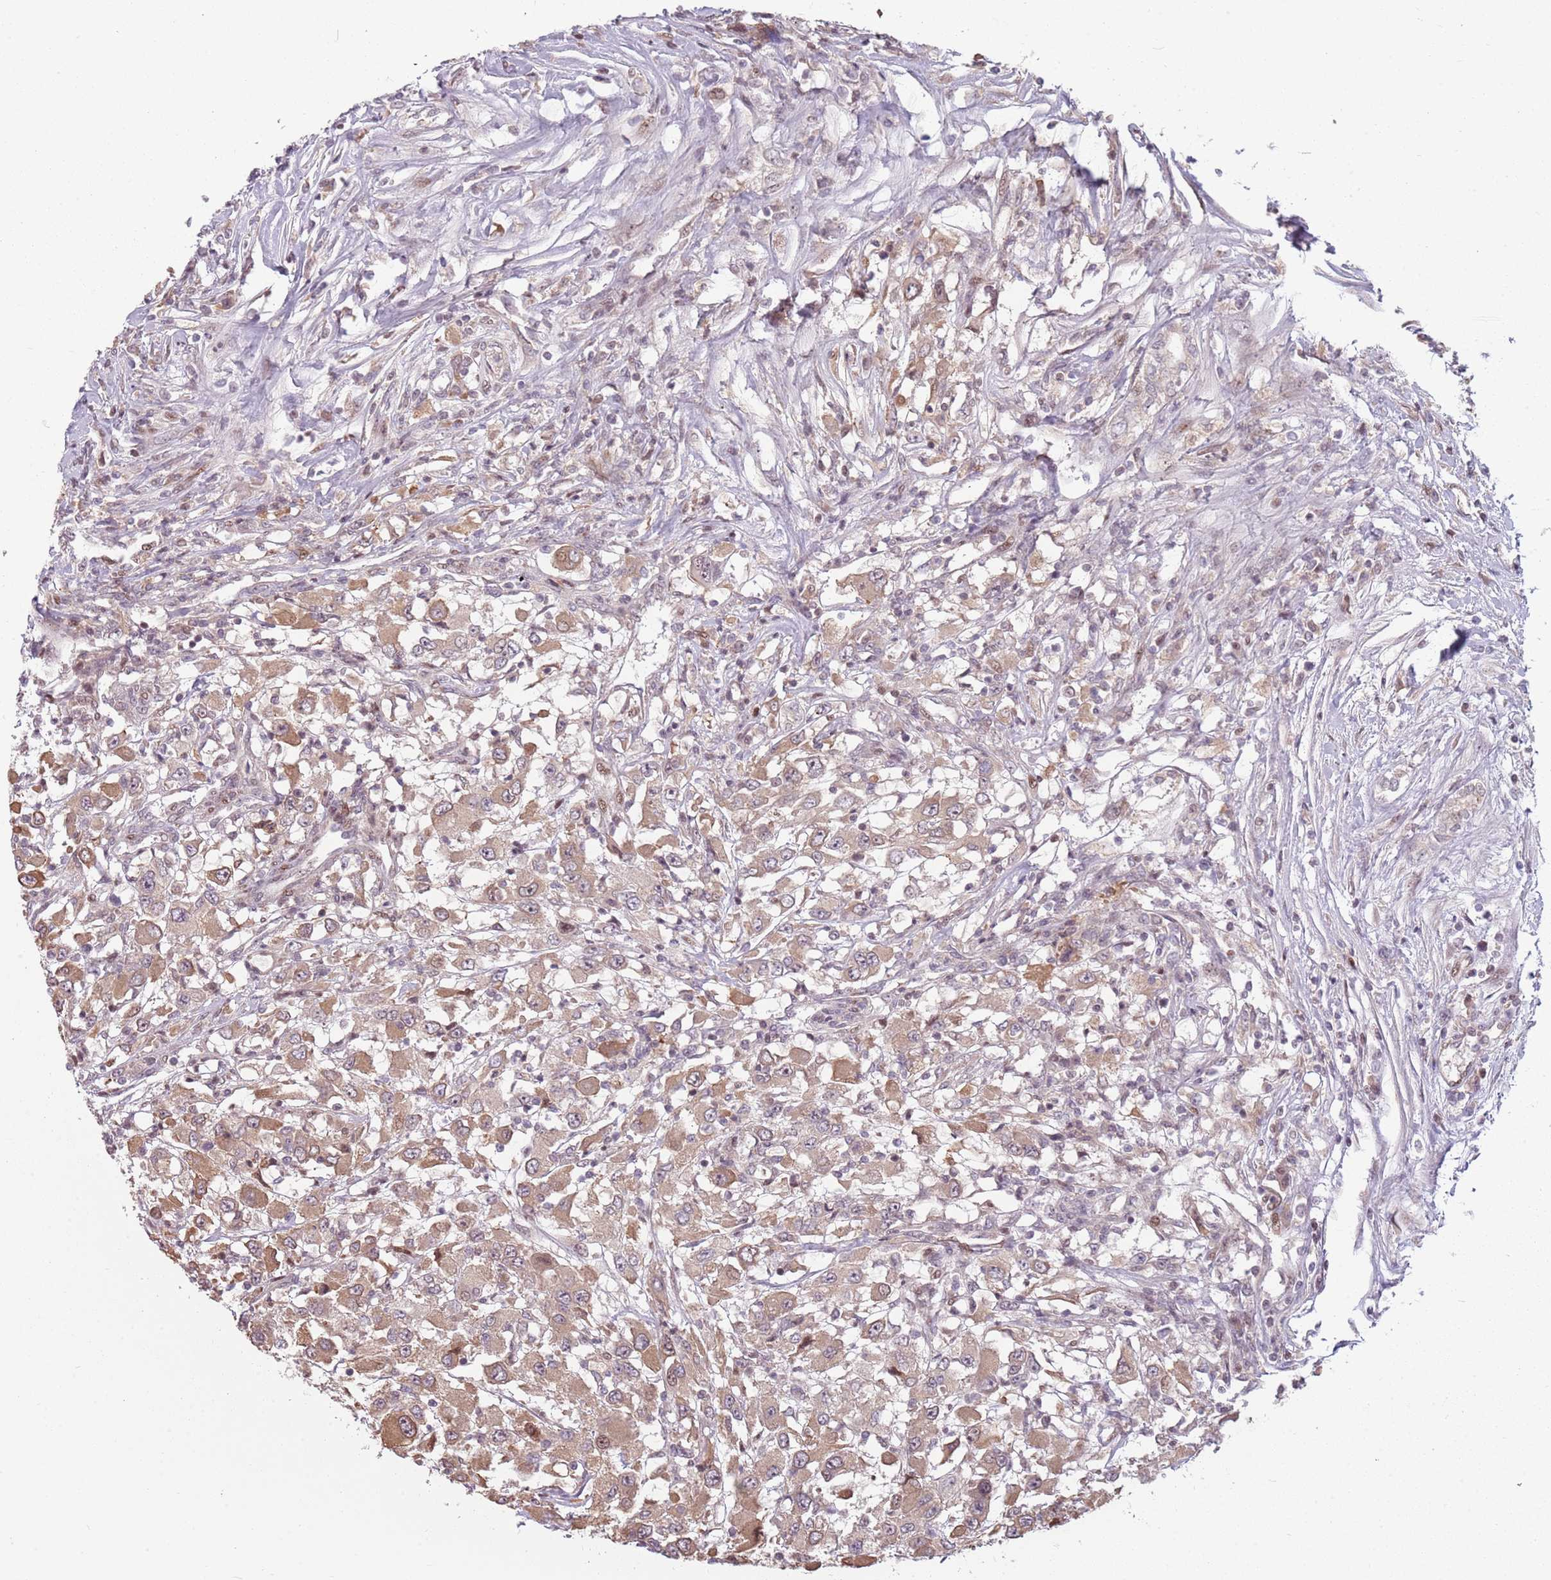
{"staining": {"intensity": "moderate", "quantity": ">75%", "location": "cytoplasmic/membranous"}, "tissue": "renal cancer", "cell_type": "Tumor cells", "image_type": "cancer", "snomed": [{"axis": "morphology", "description": "Adenocarcinoma, NOS"}, {"axis": "topography", "description": "Kidney"}], "caption": "Immunohistochemistry of human renal cancer (adenocarcinoma) reveals medium levels of moderate cytoplasmic/membranous staining in approximately >75% of tumor cells. (DAB IHC, brown staining for protein, blue staining for nuclei).", "gene": "ADGRG1", "patient": {"sex": "female", "age": 67}}